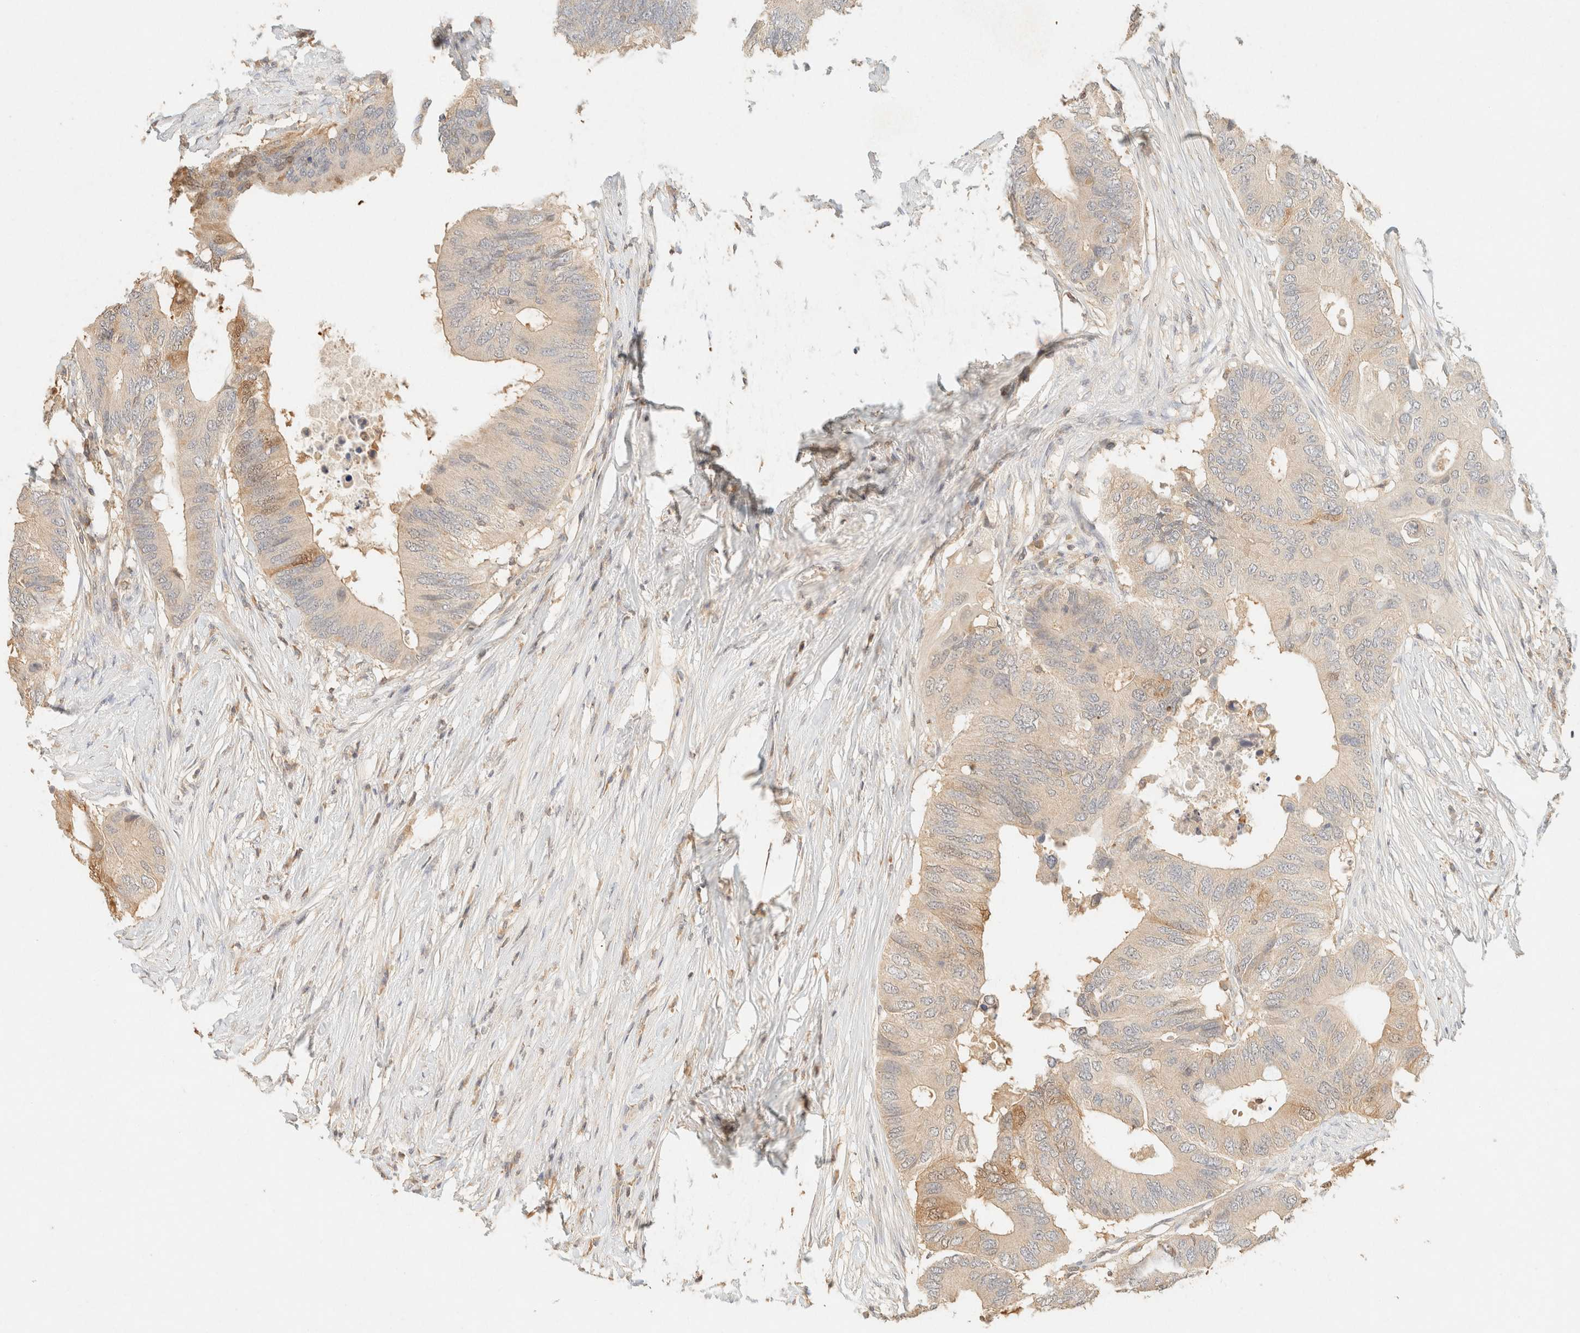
{"staining": {"intensity": "moderate", "quantity": "<25%", "location": "cytoplasmic/membranous,nuclear"}, "tissue": "colorectal cancer", "cell_type": "Tumor cells", "image_type": "cancer", "snomed": [{"axis": "morphology", "description": "Adenocarcinoma, NOS"}, {"axis": "topography", "description": "Colon"}], "caption": "Protein staining of adenocarcinoma (colorectal) tissue displays moderate cytoplasmic/membranous and nuclear staining in about <25% of tumor cells.", "gene": "TIMD4", "patient": {"sex": "male", "age": 71}}